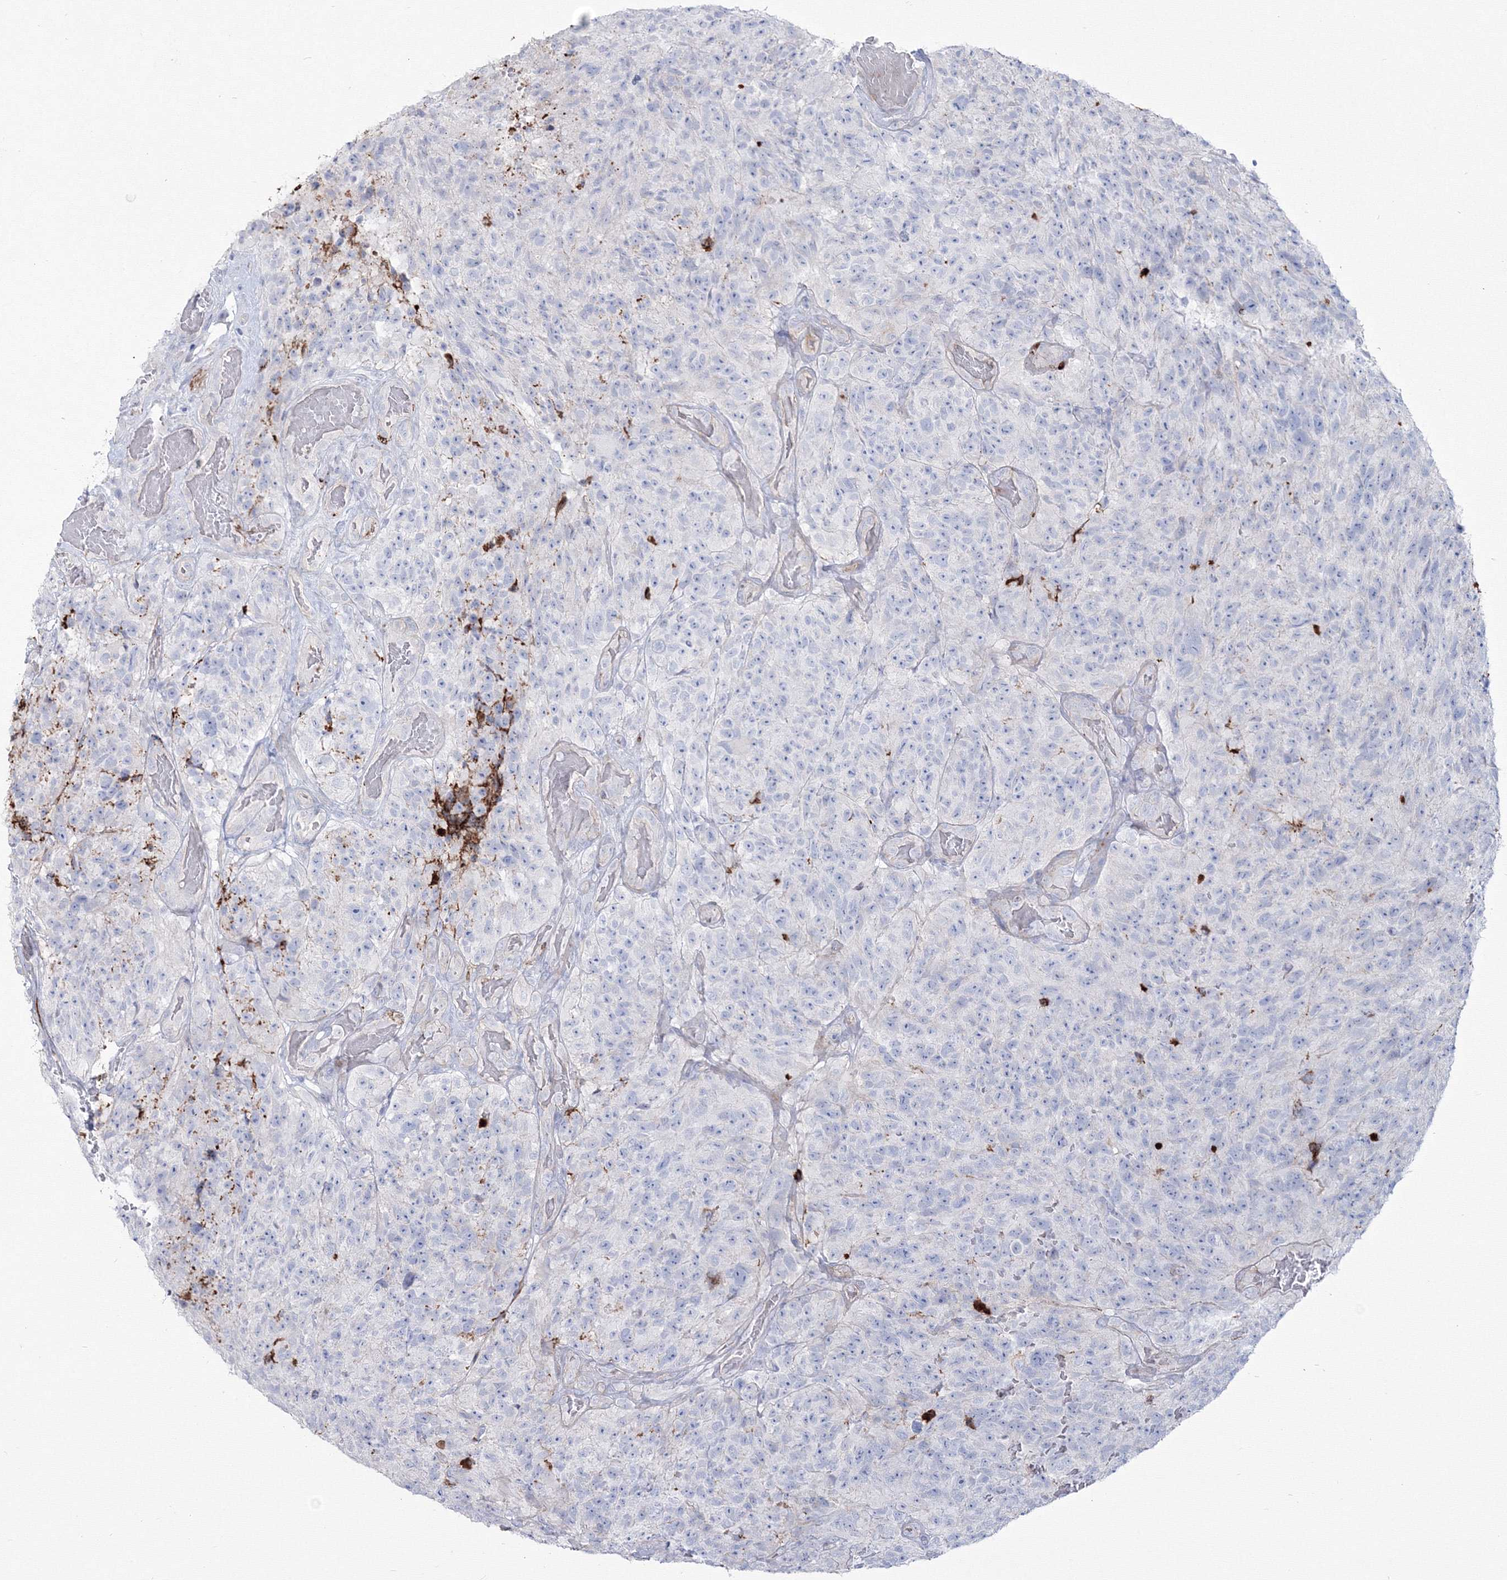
{"staining": {"intensity": "negative", "quantity": "none", "location": "none"}, "tissue": "glioma", "cell_type": "Tumor cells", "image_type": "cancer", "snomed": [{"axis": "morphology", "description": "Glioma, malignant, High grade"}, {"axis": "topography", "description": "Brain"}], "caption": "Tumor cells are negative for protein expression in human malignant glioma (high-grade).", "gene": "HYAL2", "patient": {"sex": "male", "age": 69}}